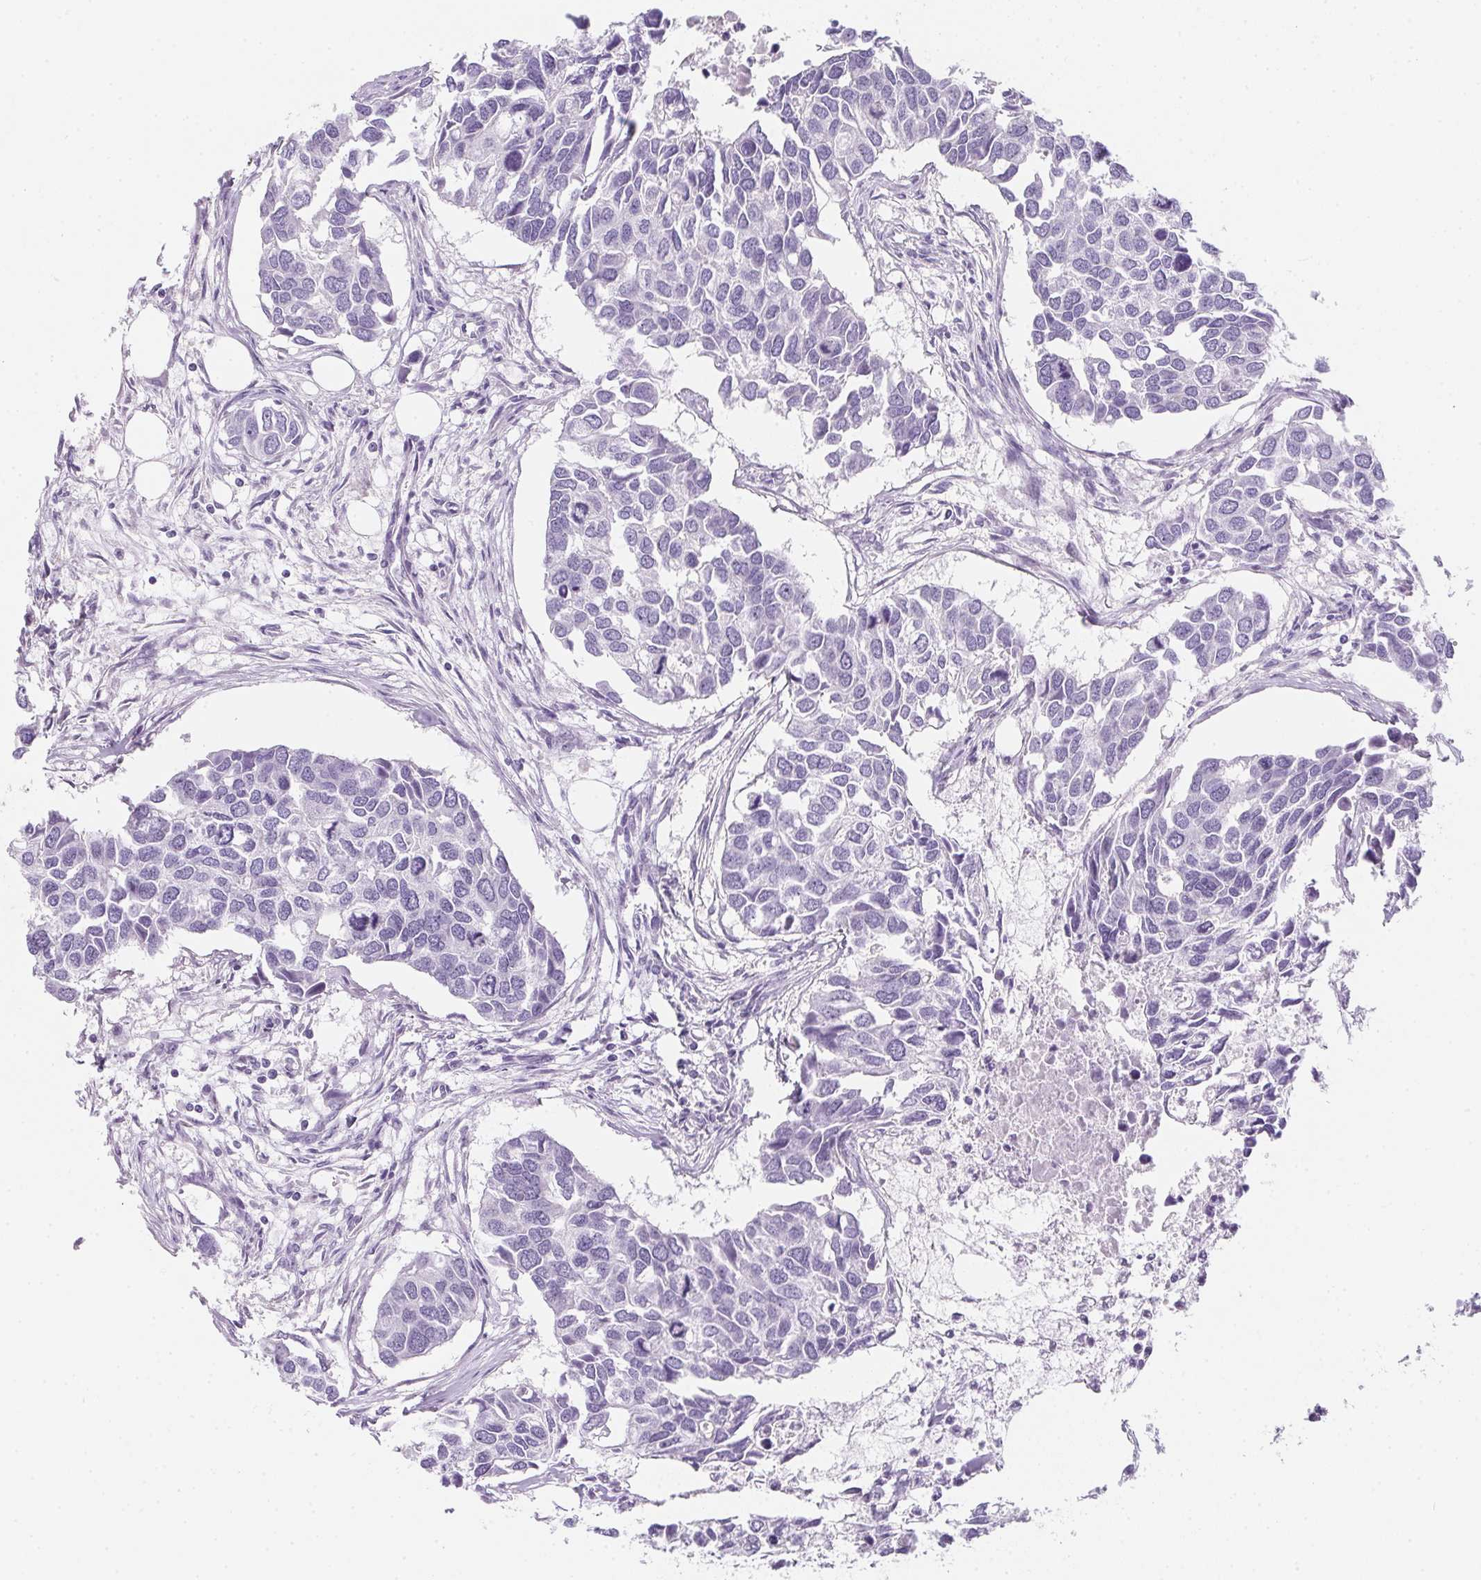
{"staining": {"intensity": "negative", "quantity": "none", "location": "none"}, "tissue": "breast cancer", "cell_type": "Tumor cells", "image_type": "cancer", "snomed": [{"axis": "morphology", "description": "Duct carcinoma"}, {"axis": "topography", "description": "Breast"}], "caption": "Micrograph shows no protein positivity in tumor cells of infiltrating ductal carcinoma (breast) tissue.", "gene": "AQP5", "patient": {"sex": "female", "age": 83}}